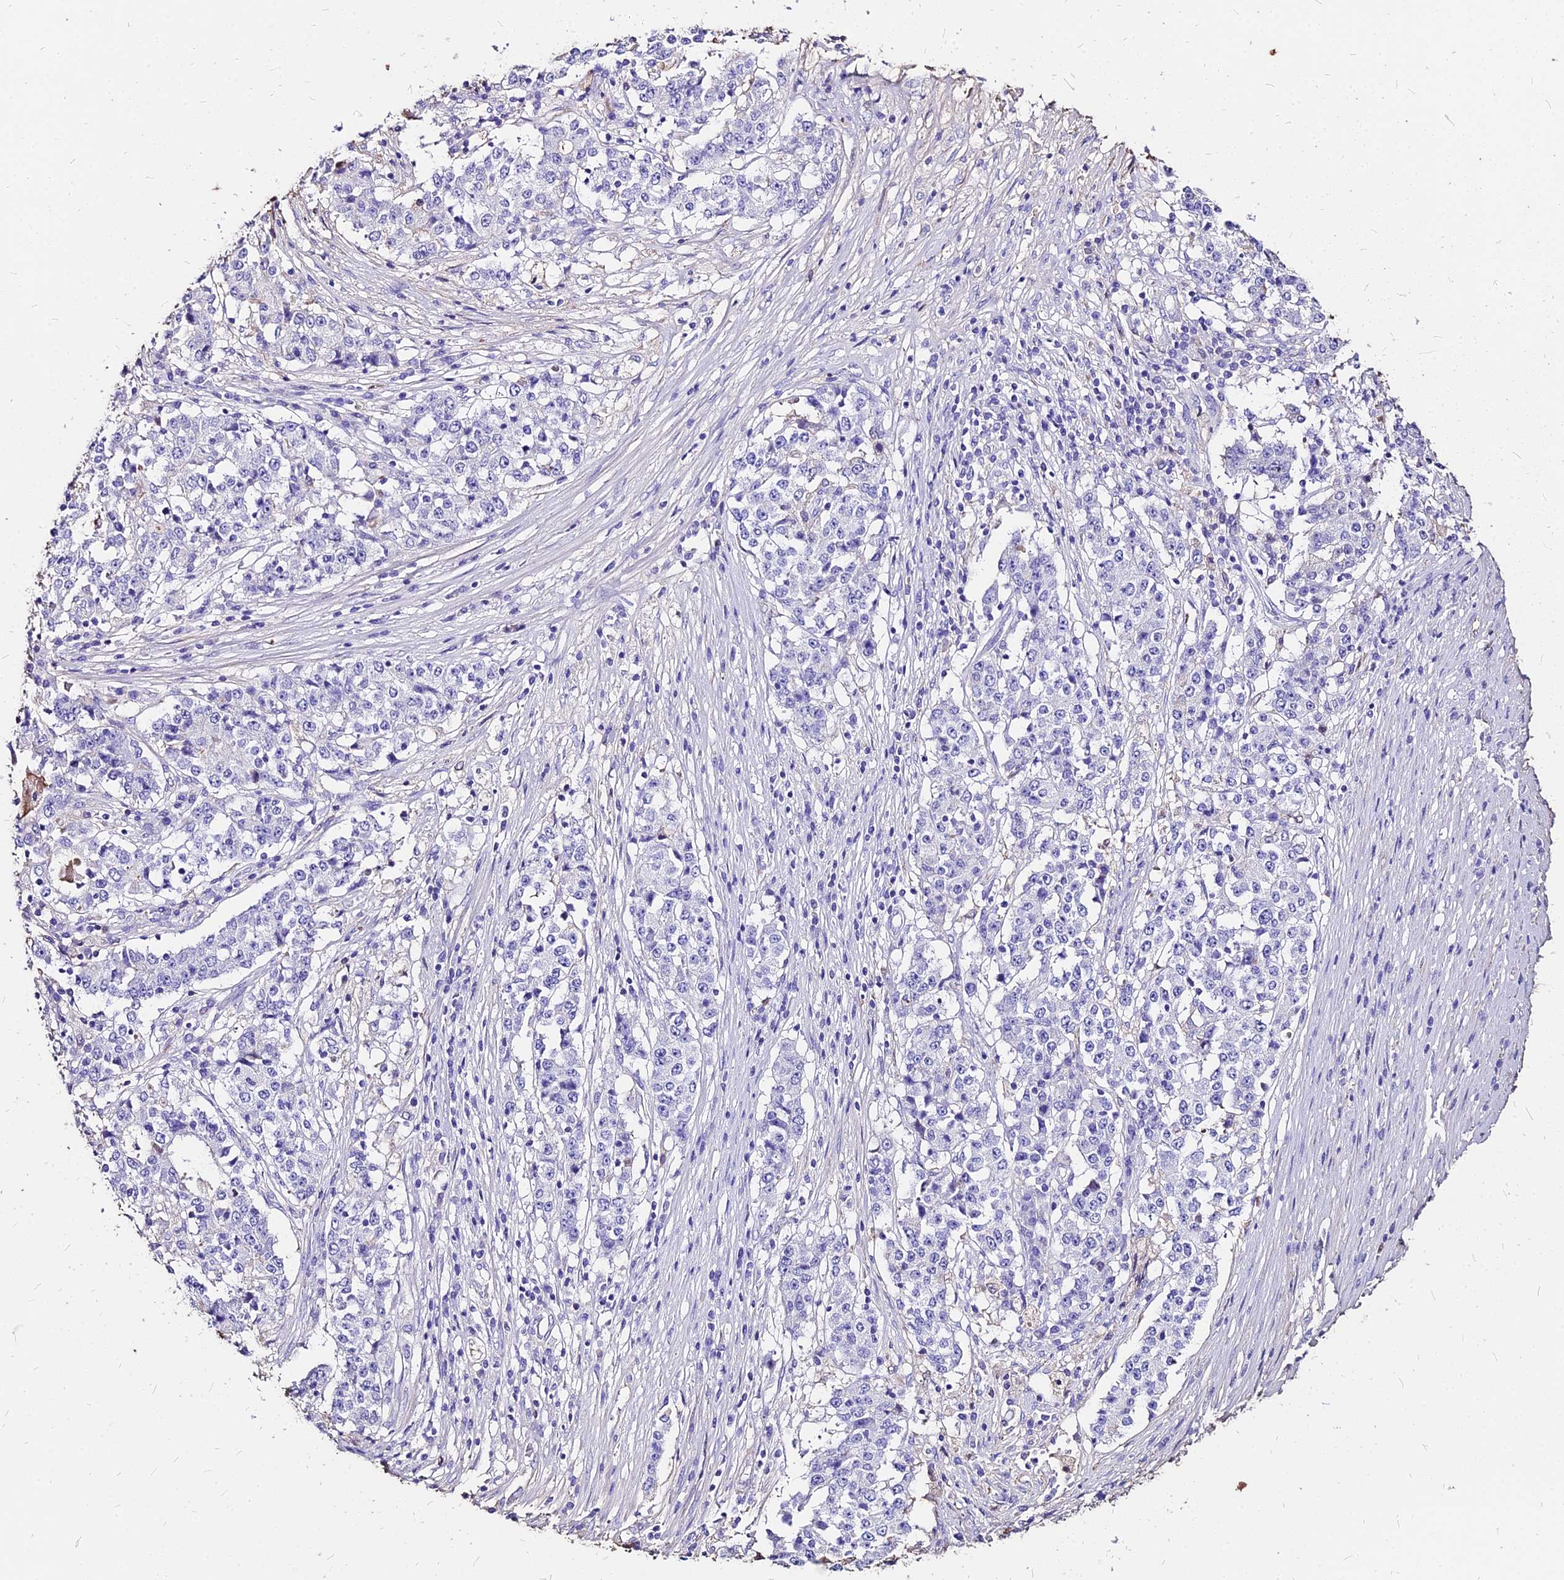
{"staining": {"intensity": "negative", "quantity": "none", "location": "none"}, "tissue": "stomach cancer", "cell_type": "Tumor cells", "image_type": "cancer", "snomed": [{"axis": "morphology", "description": "Adenocarcinoma, NOS"}, {"axis": "topography", "description": "Stomach"}], "caption": "This is a image of IHC staining of stomach adenocarcinoma, which shows no staining in tumor cells. Nuclei are stained in blue.", "gene": "NME5", "patient": {"sex": "male", "age": 59}}